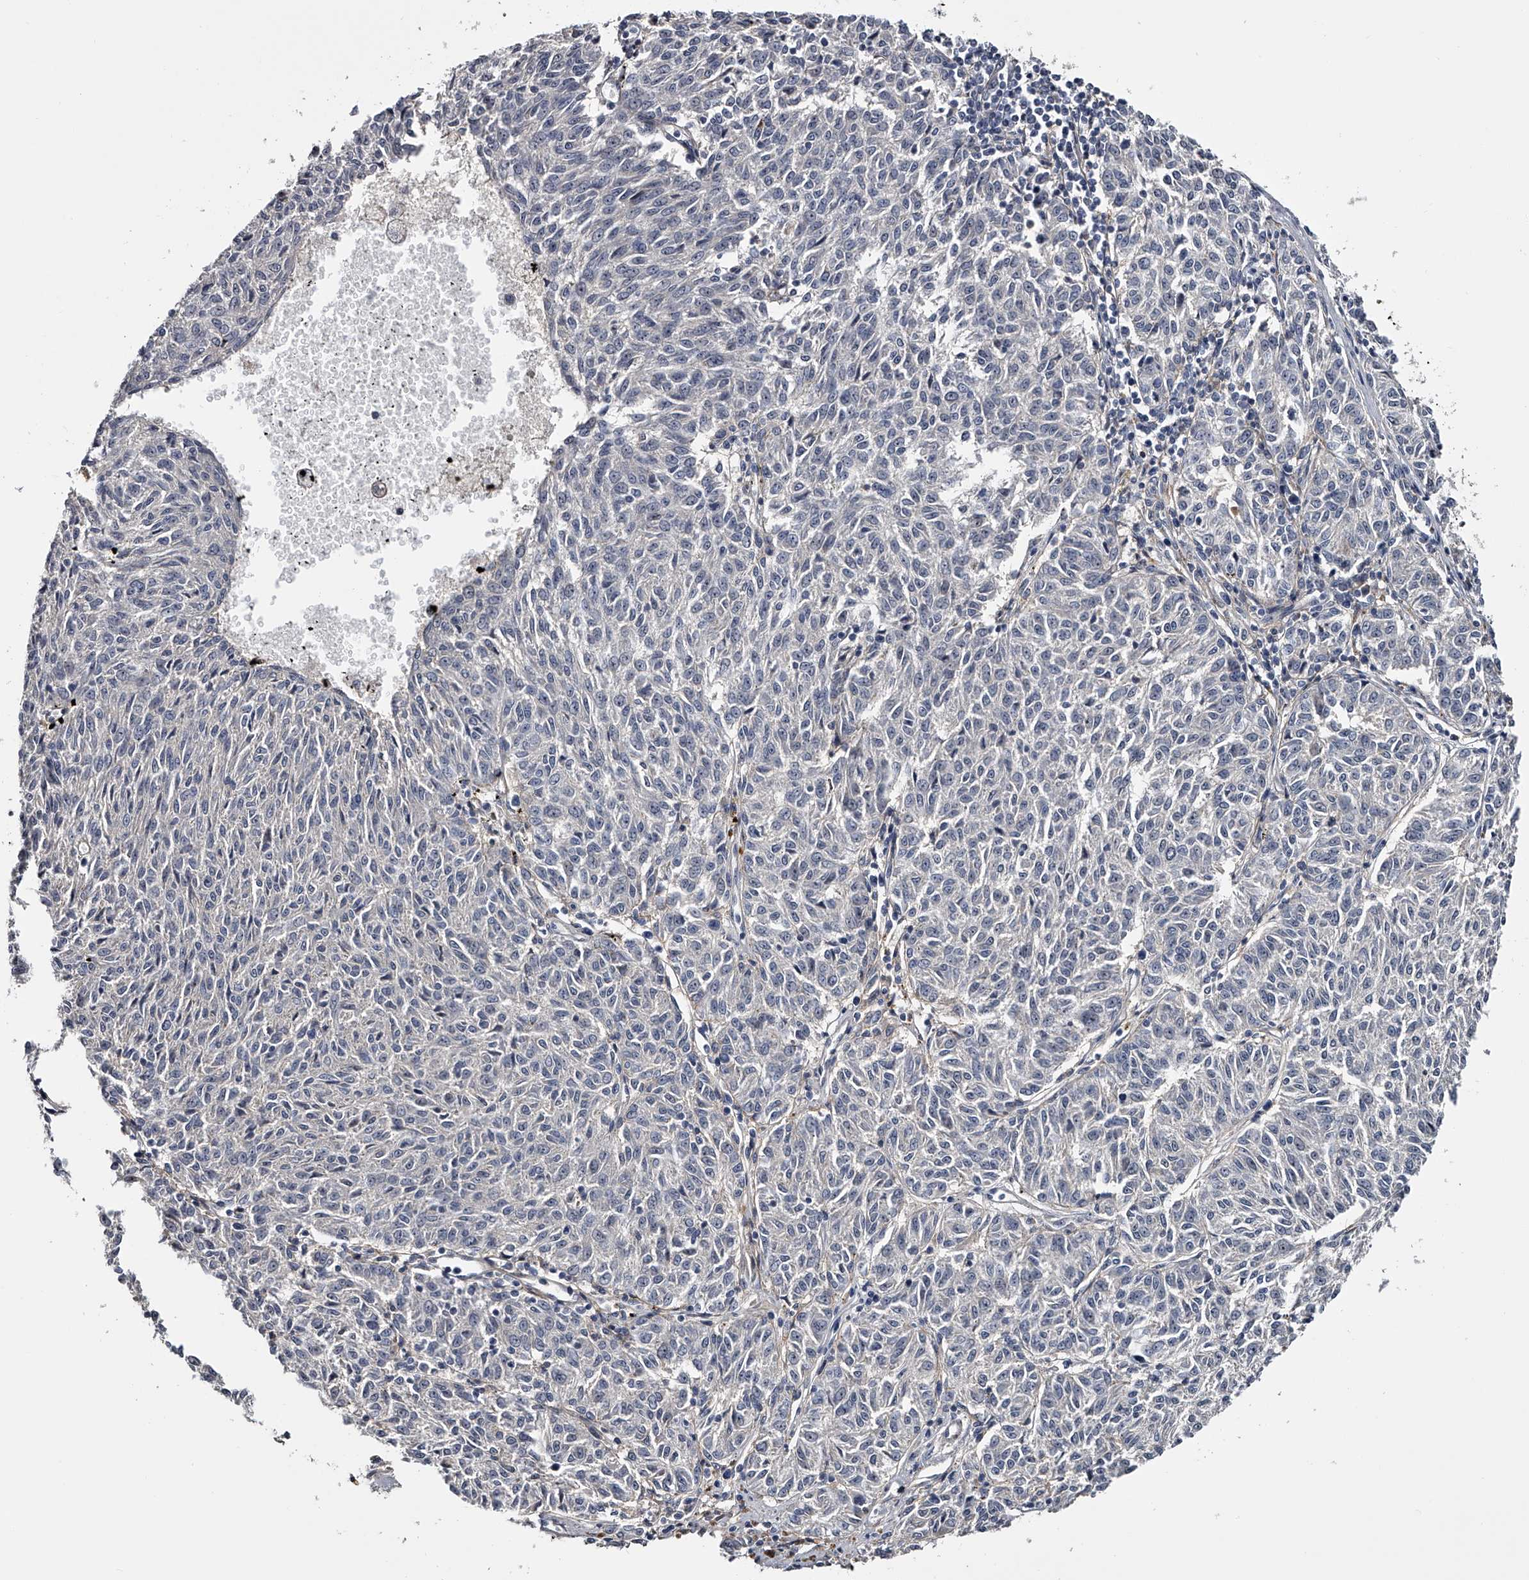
{"staining": {"intensity": "negative", "quantity": "none", "location": "none"}, "tissue": "melanoma", "cell_type": "Tumor cells", "image_type": "cancer", "snomed": [{"axis": "morphology", "description": "Malignant melanoma, NOS"}, {"axis": "topography", "description": "Skin"}], "caption": "Human malignant melanoma stained for a protein using IHC shows no expression in tumor cells.", "gene": "MDN1", "patient": {"sex": "female", "age": 72}}